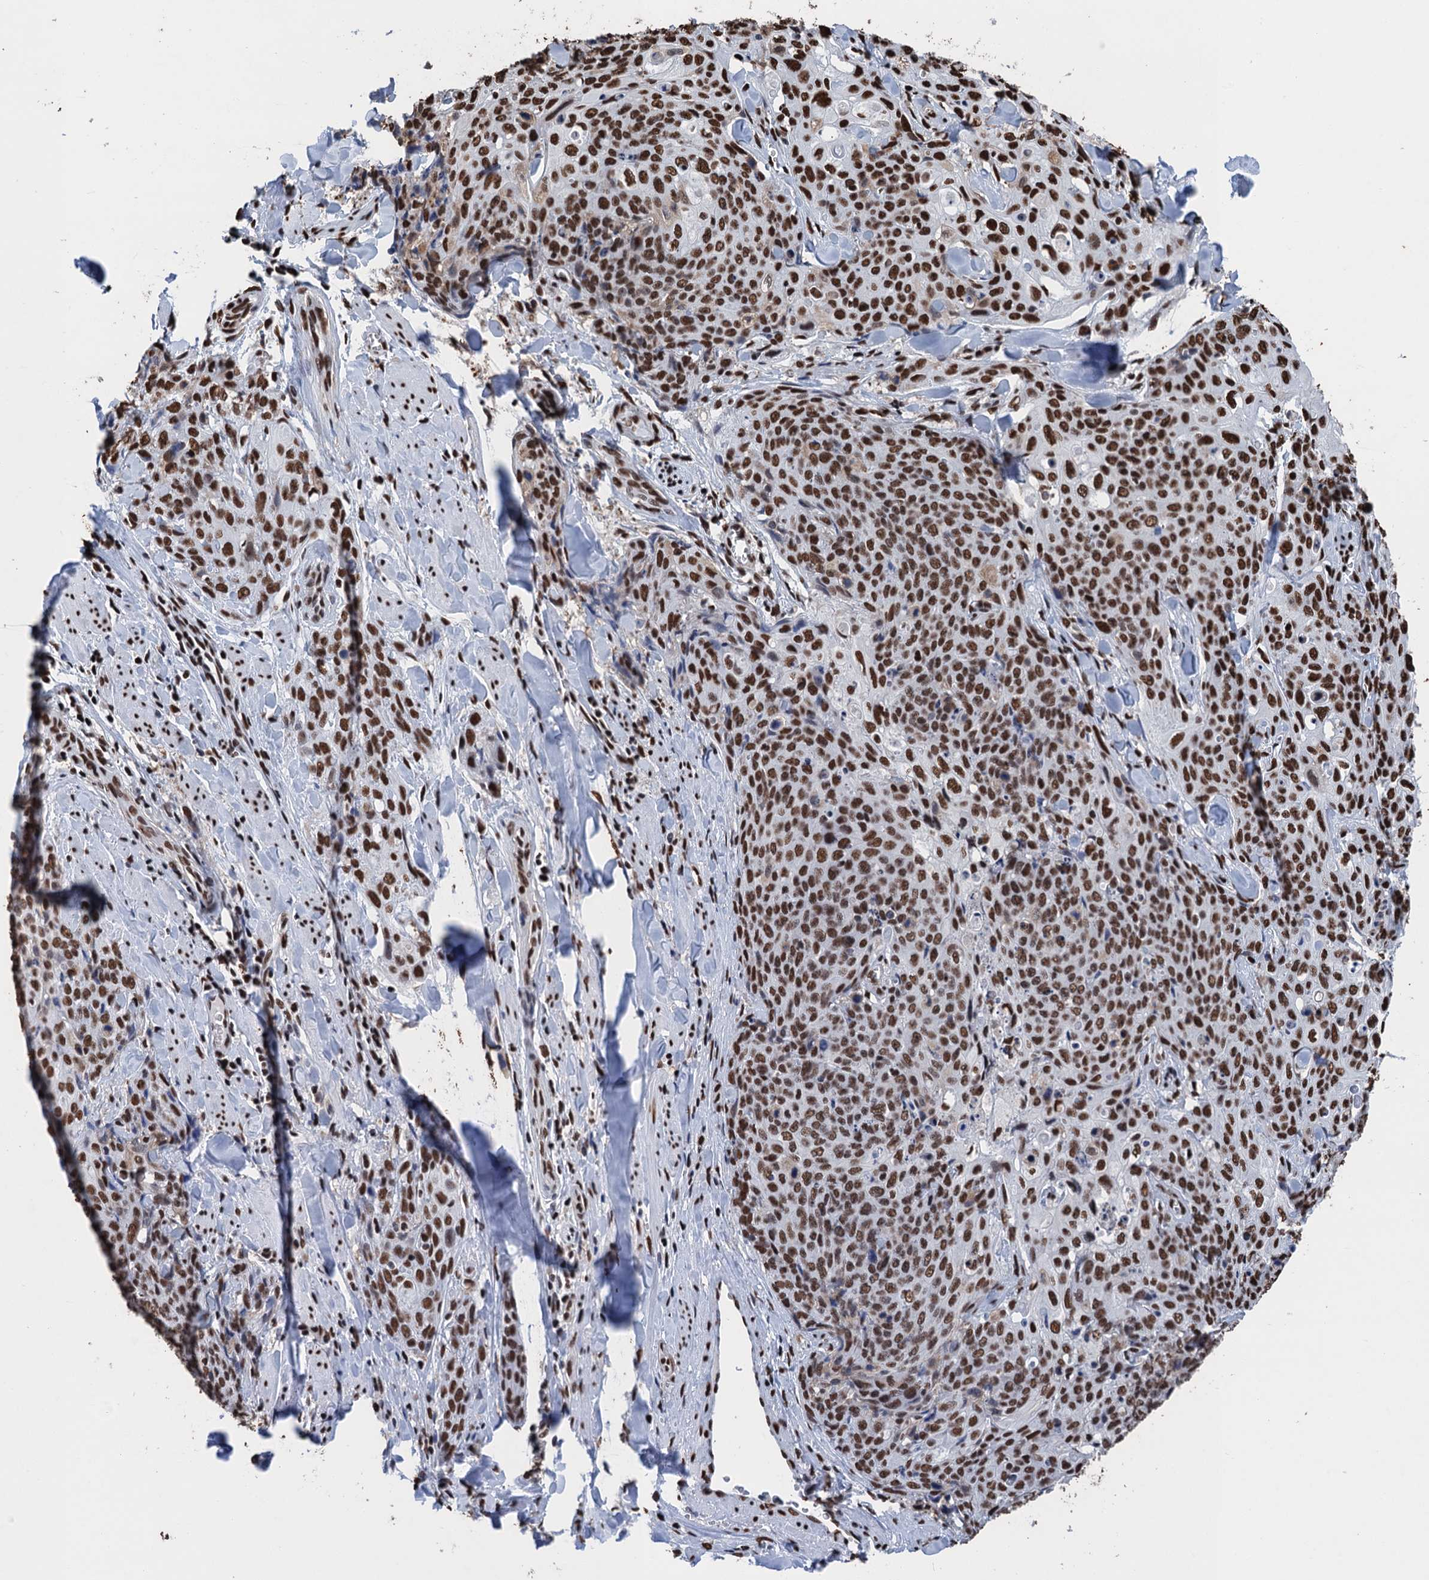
{"staining": {"intensity": "strong", "quantity": ">75%", "location": "nuclear"}, "tissue": "skin cancer", "cell_type": "Tumor cells", "image_type": "cancer", "snomed": [{"axis": "morphology", "description": "Squamous cell carcinoma, NOS"}, {"axis": "topography", "description": "Skin"}, {"axis": "topography", "description": "Vulva"}], "caption": "Tumor cells show high levels of strong nuclear positivity in approximately >75% of cells in human skin cancer (squamous cell carcinoma). (DAB (3,3'-diaminobenzidine) IHC with brightfield microscopy, high magnification).", "gene": "UBA2", "patient": {"sex": "female", "age": 85}}